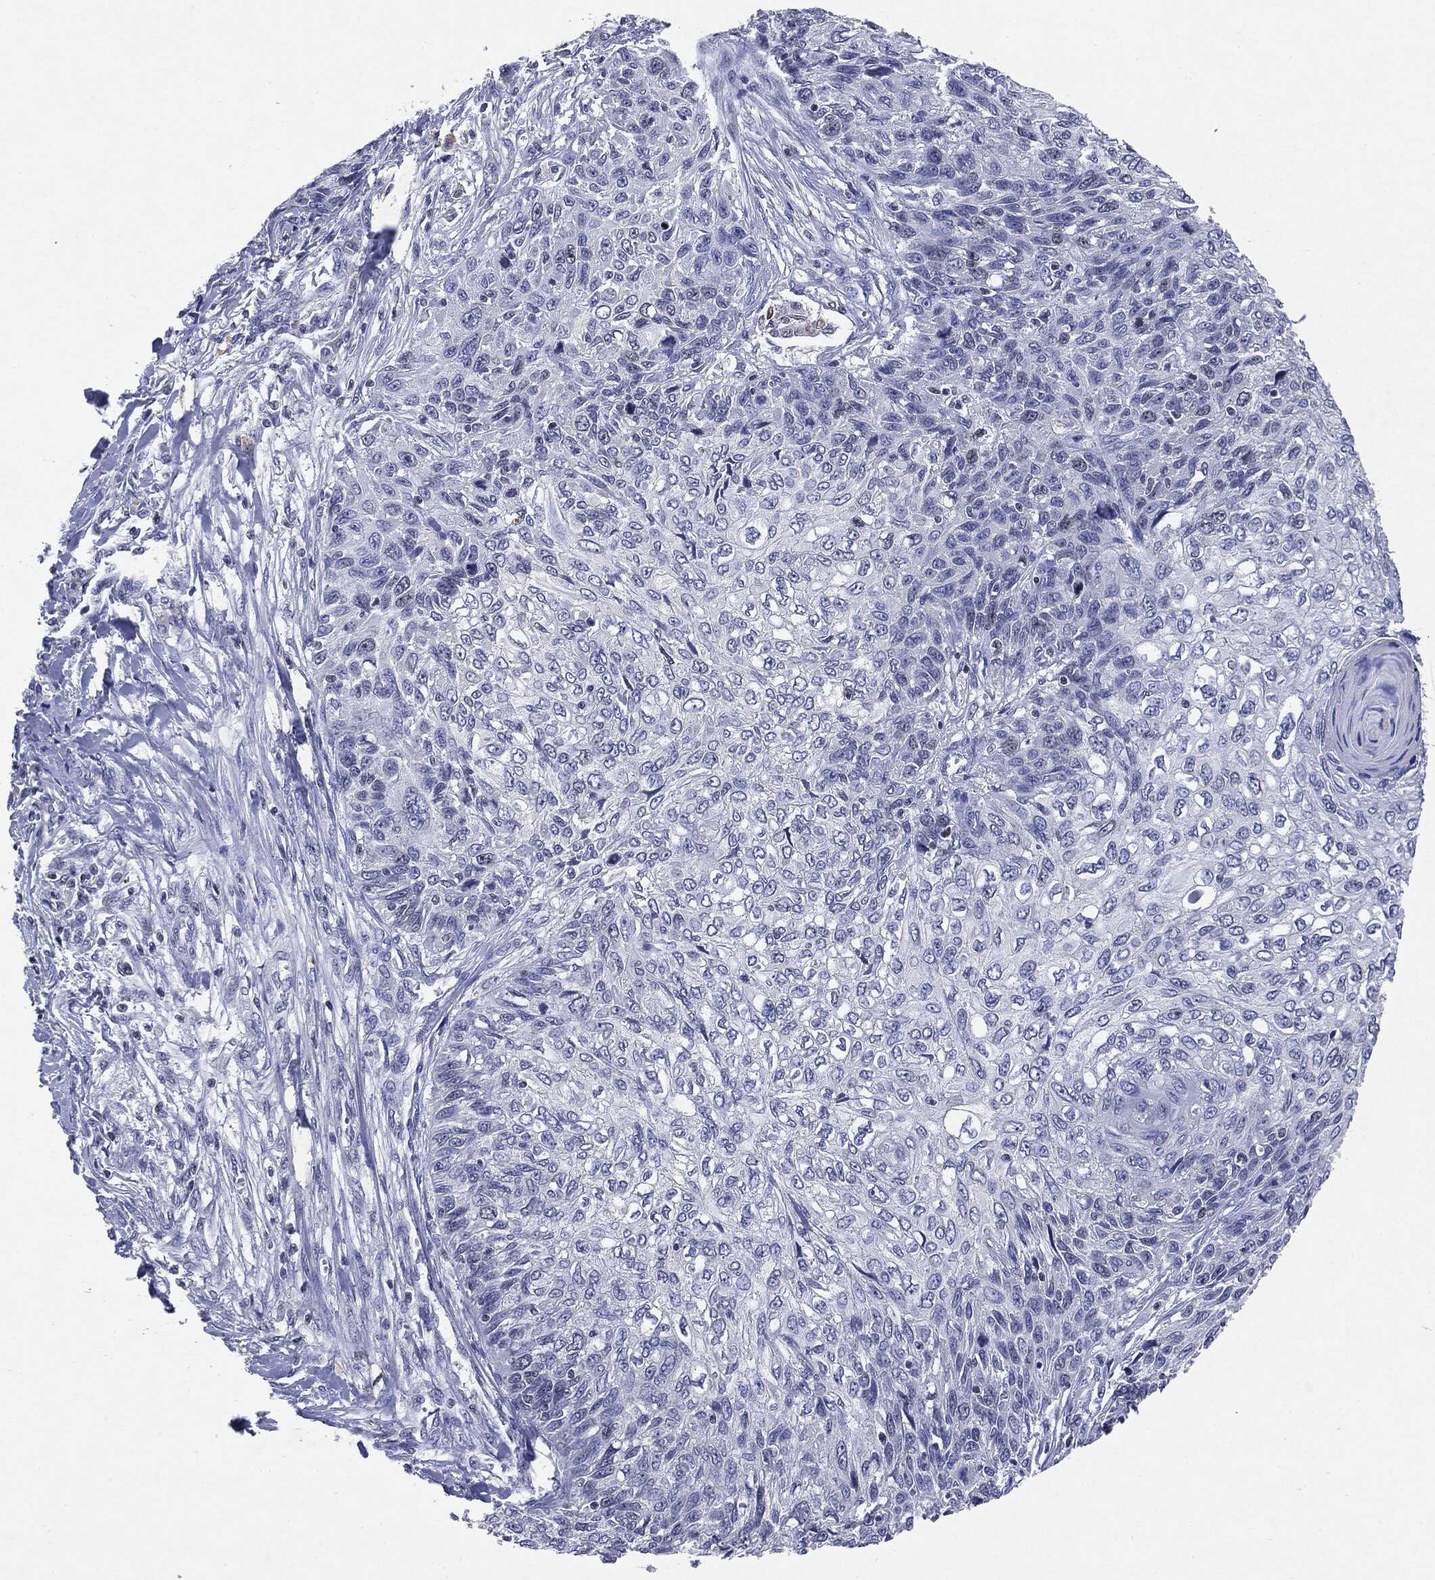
{"staining": {"intensity": "negative", "quantity": "none", "location": "none"}, "tissue": "skin cancer", "cell_type": "Tumor cells", "image_type": "cancer", "snomed": [{"axis": "morphology", "description": "Squamous cell carcinoma, NOS"}, {"axis": "topography", "description": "Skin"}], "caption": "High magnification brightfield microscopy of skin squamous cell carcinoma stained with DAB (brown) and counterstained with hematoxylin (blue): tumor cells show no significant positivity. (DAB immunohistochemistry visualized using brightfield microscopy, high magnification).", "gene": "KIF2C", "patient": {"sex": "male", "age": 92}}